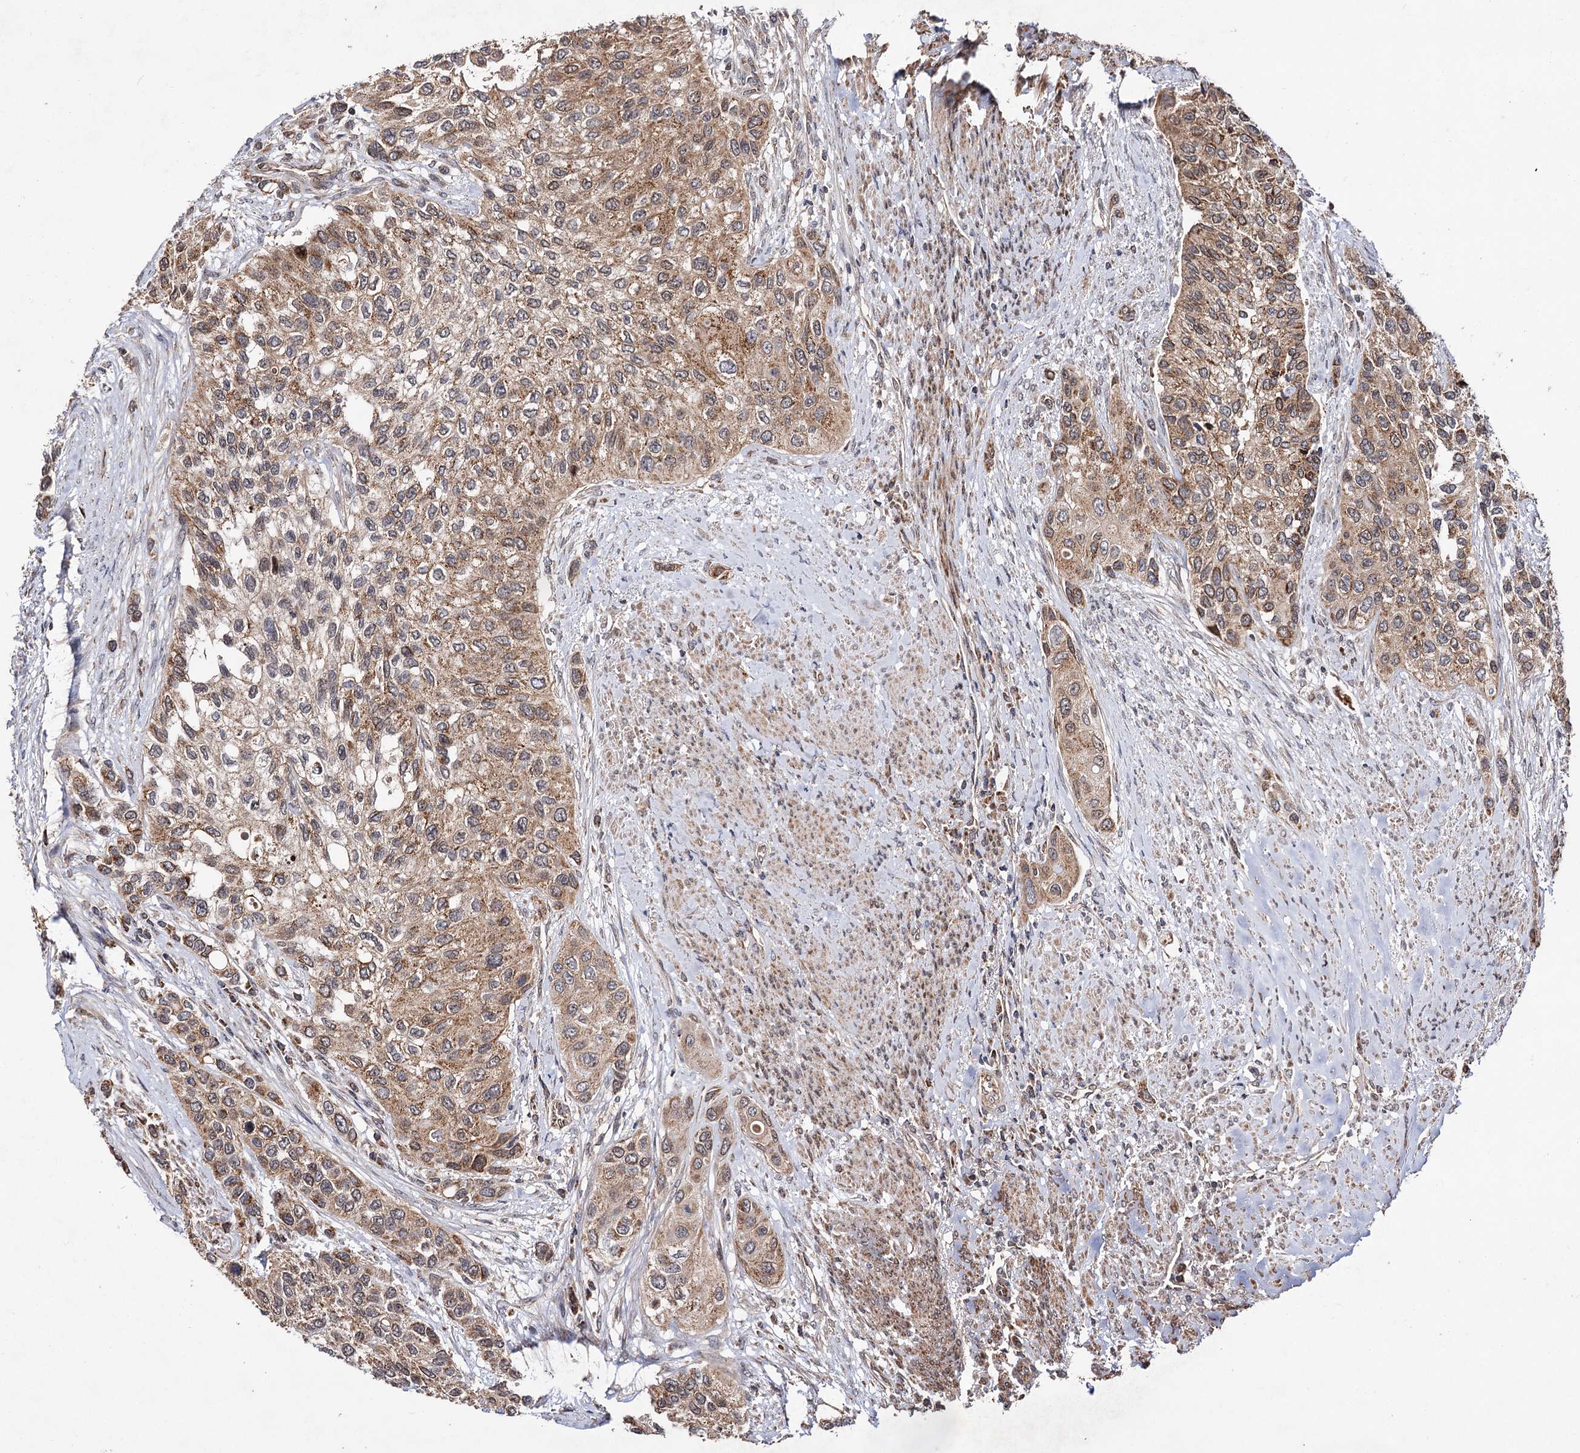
{"staining": {"intensity": "moderate", "quantity": ">75%", "location": "cytoplasmic/membranous"}, "tissue": "urothelial cancer", "cell_type": "Tumor cells", "image_type": "cancer", "snomed": [{"axis": "morphology", "description": "Normal tissue, NOS"}, {"axis": "morphology", "description": "Urothelial carcinoma, High grade"}, {"axis": "topography", "description": "Vascular tissue"}, {"axis": "topography", "description": "Urinary bladder"}], "caption": "A brown stain shows moderate cytoplasmic/membranous expression of a protein in high-grade urothelial carcinoma tumor cells. The staining was performed using DAB (3,3'-diaminobenzidine) to visualize the protein expression in brown, while the nuclei were stained in blue with hematoxylin (Magnification: 20x).", "gene": "CEP76", "patient": {"sex": "female", "age": 56}}